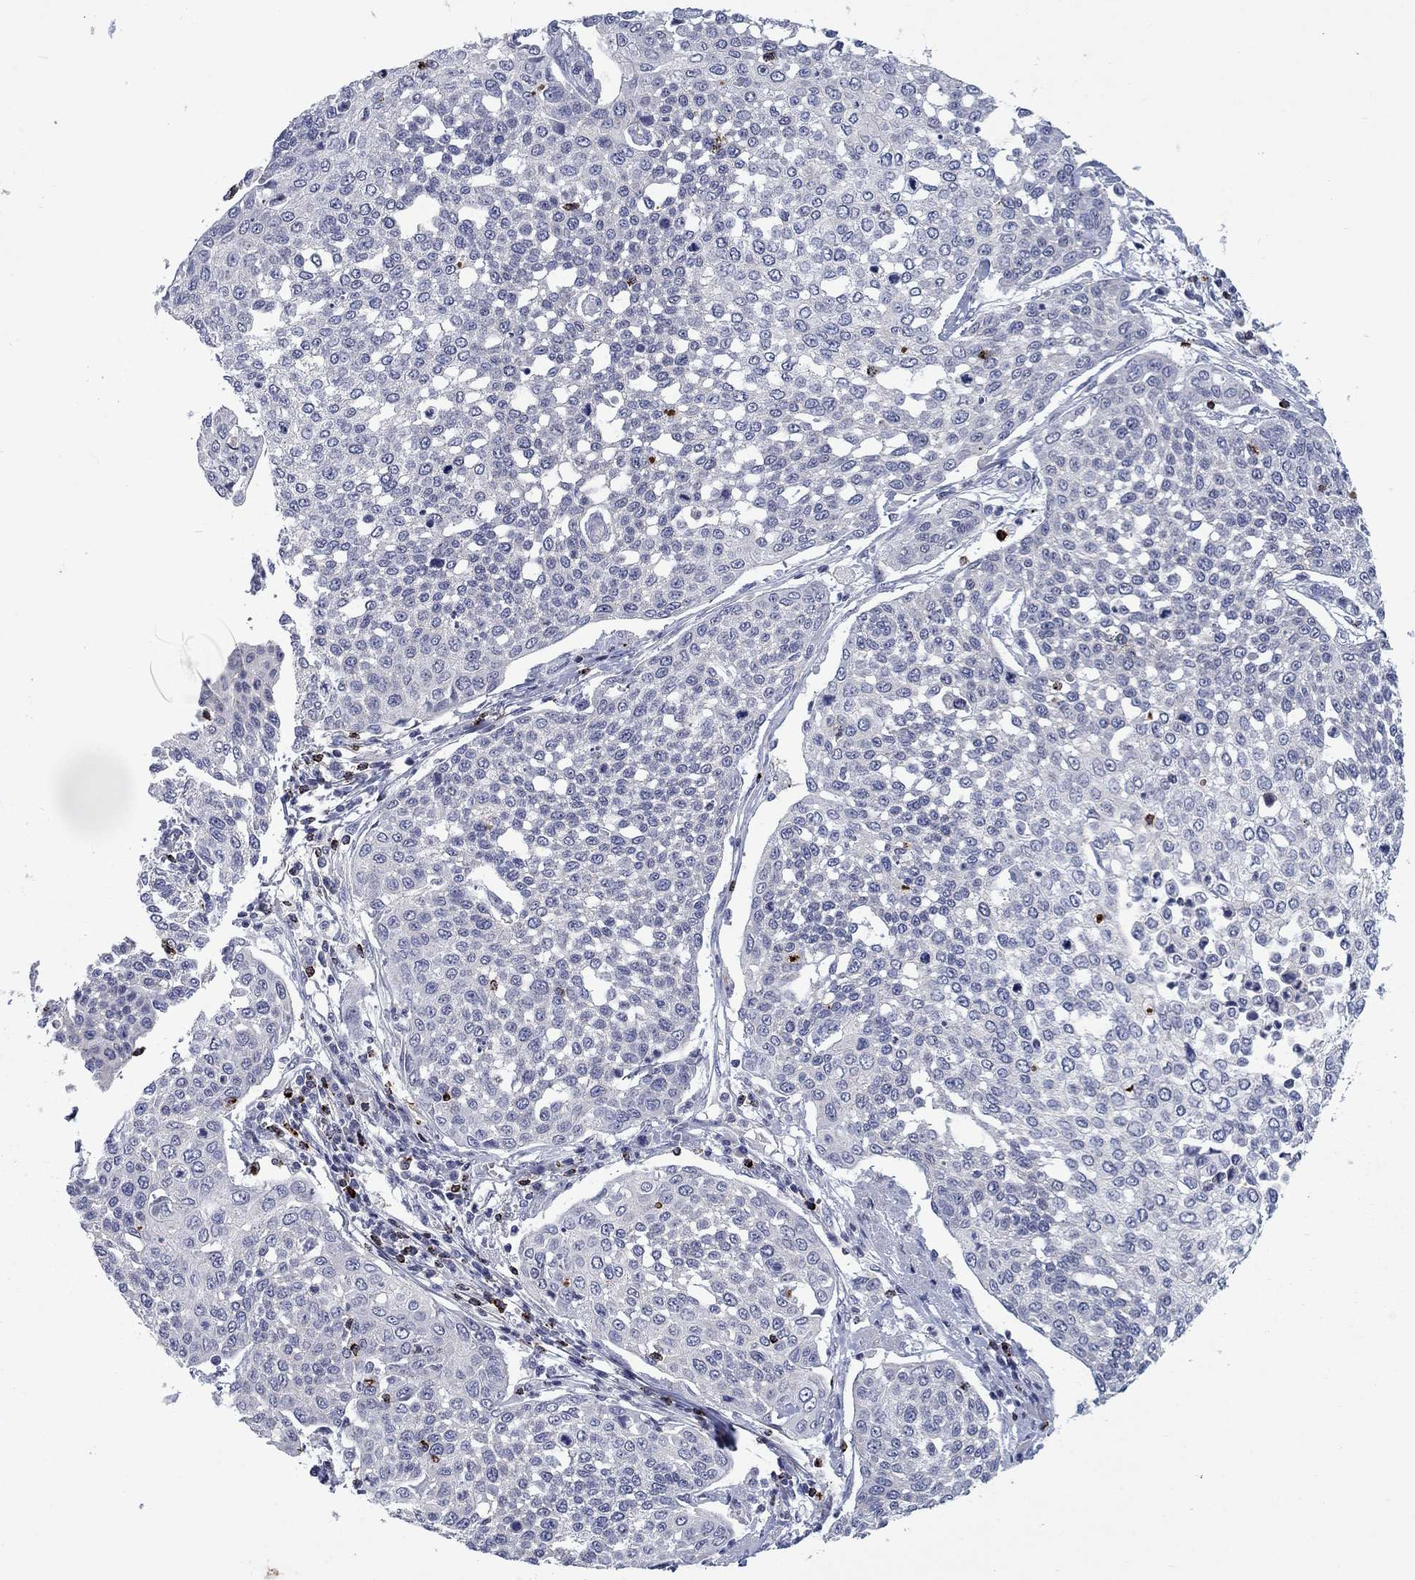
{"staining": {"intensity": "negative", "quantity": "none", "location": "none"}, "tissue": "cervical cancer", "cell_type": "Tumor cells", "image_type": "cancer", "snomed": [{"axis": "morphology", "description": "Squamous cell carcinoma, NOS"}, {"axis": "topography", "description": "Cervix"}], "caption": "An immunohistochemistry image of cervical cancer (squamous cell carcinoma) is shown. There is no staining in tumor cells of cervical cancer (squamous cell carcinoma).", "gene": "GZMA", "patient": {"sex": "female", "age": 34}}